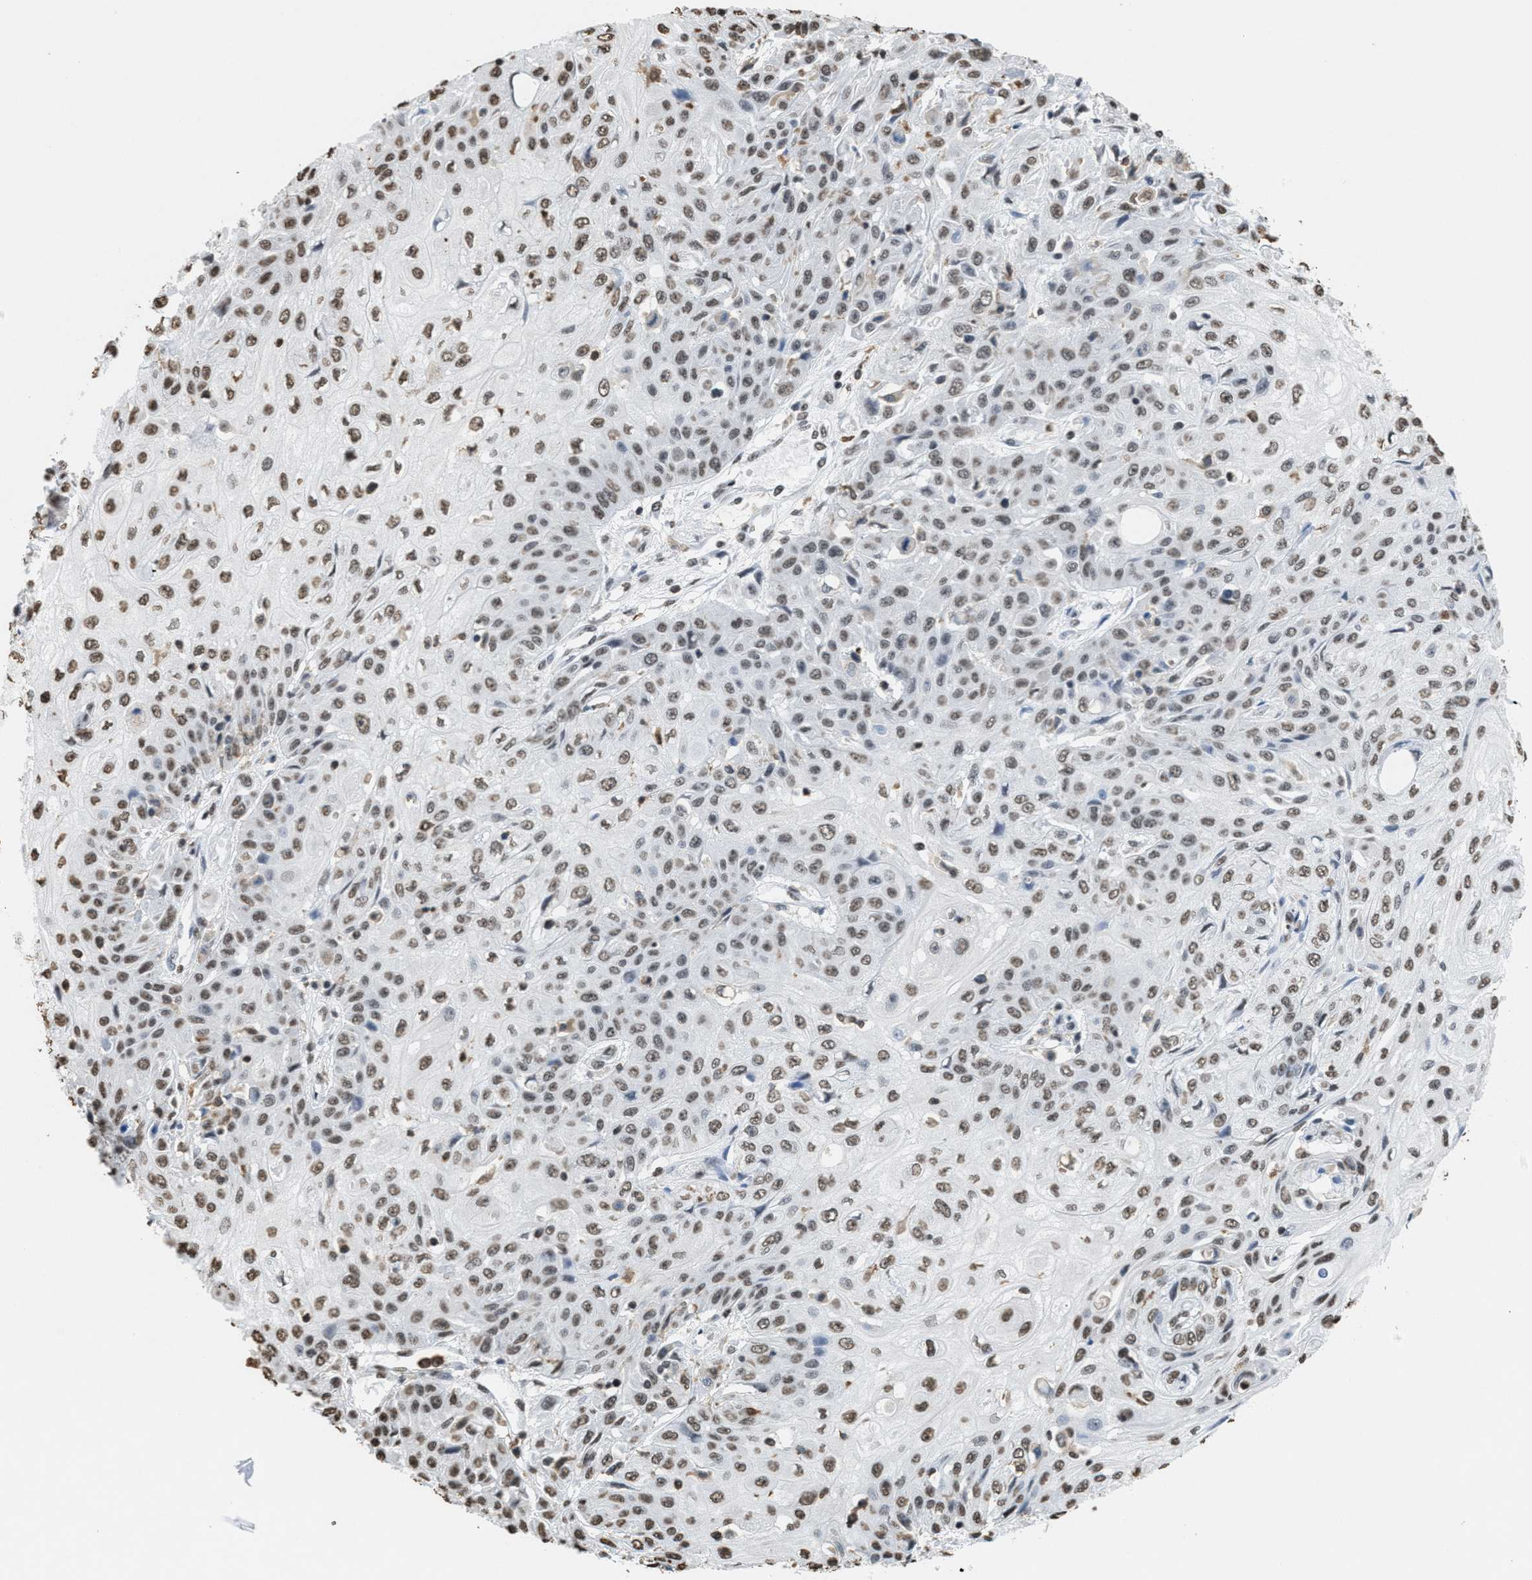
{"staining": {"intensity": "weak", "quantity": ">75%", "location": "nuclear"}, "tissue": "skin cancer", "cell_type": "Tumor cells", "image_type": "cancer", "snomed": [{"axis": "morphology", "description": "Squamous cell carcinoma, NOS"}, {"axis": "morphology", "description": "Squamous cell carcinoma, metastatic, NOS"}, {"axis": "topography", "description": "Skin"}, {"axis": "topography", "description": "Lymph node"}], "caption": "Protein expression analysis of human skin cancer (squamous cell carcinoma) reveals weak nuclear positivity in about >75% of tumor cells.", "gene": "NUP88", "patient": {"sex": "male", "age": 75}}